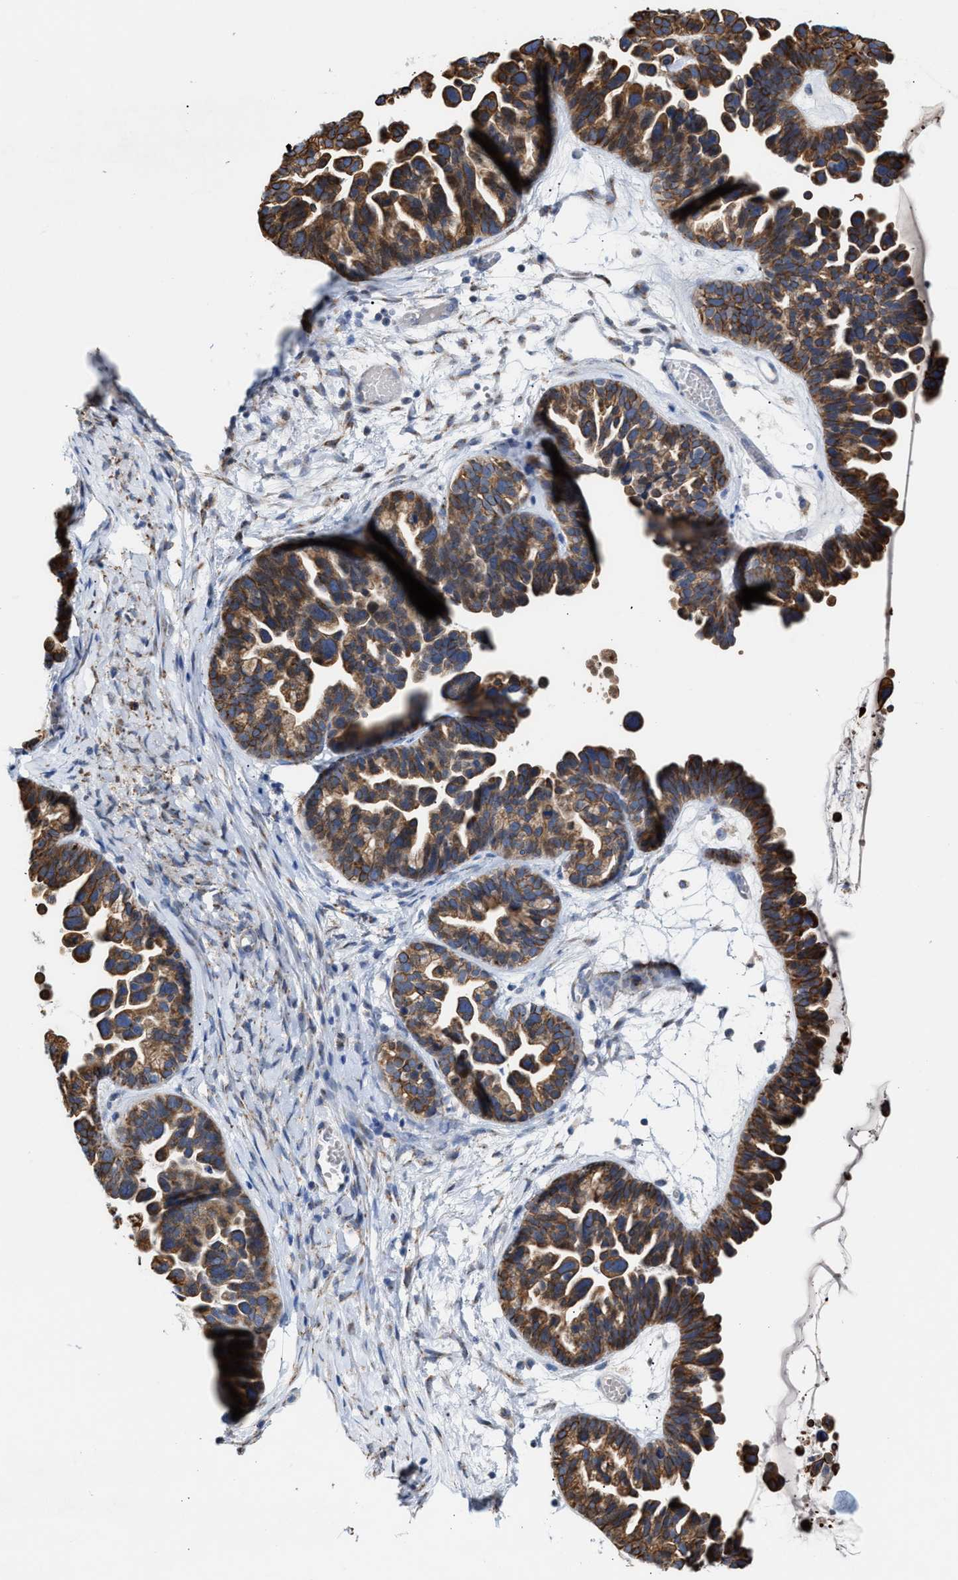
{"staining": {"intensity": "moderate", "quantity": ">75%", "location": "cytoplasmic/membranous"}, "tissue": "ovarian cancer", "cell_type": "Tumor cells", "image_type": "cancer", "snomed": [{"axis": "morphology", "description": "Cystadenocarcinoma, serous, NOS"}, {"axis": "topography", "description": "Ovary"}], "caption": "Moderate cytoplasmic/membranous positivity for a protein is appreciated in approximately >75% of tumor cells of ovarian cancer (serous cystadenocarcinoma) using immunohistochemistry (IHC).", "gene": "JAG1", "patient": {"sex": "female", "age": 56}}